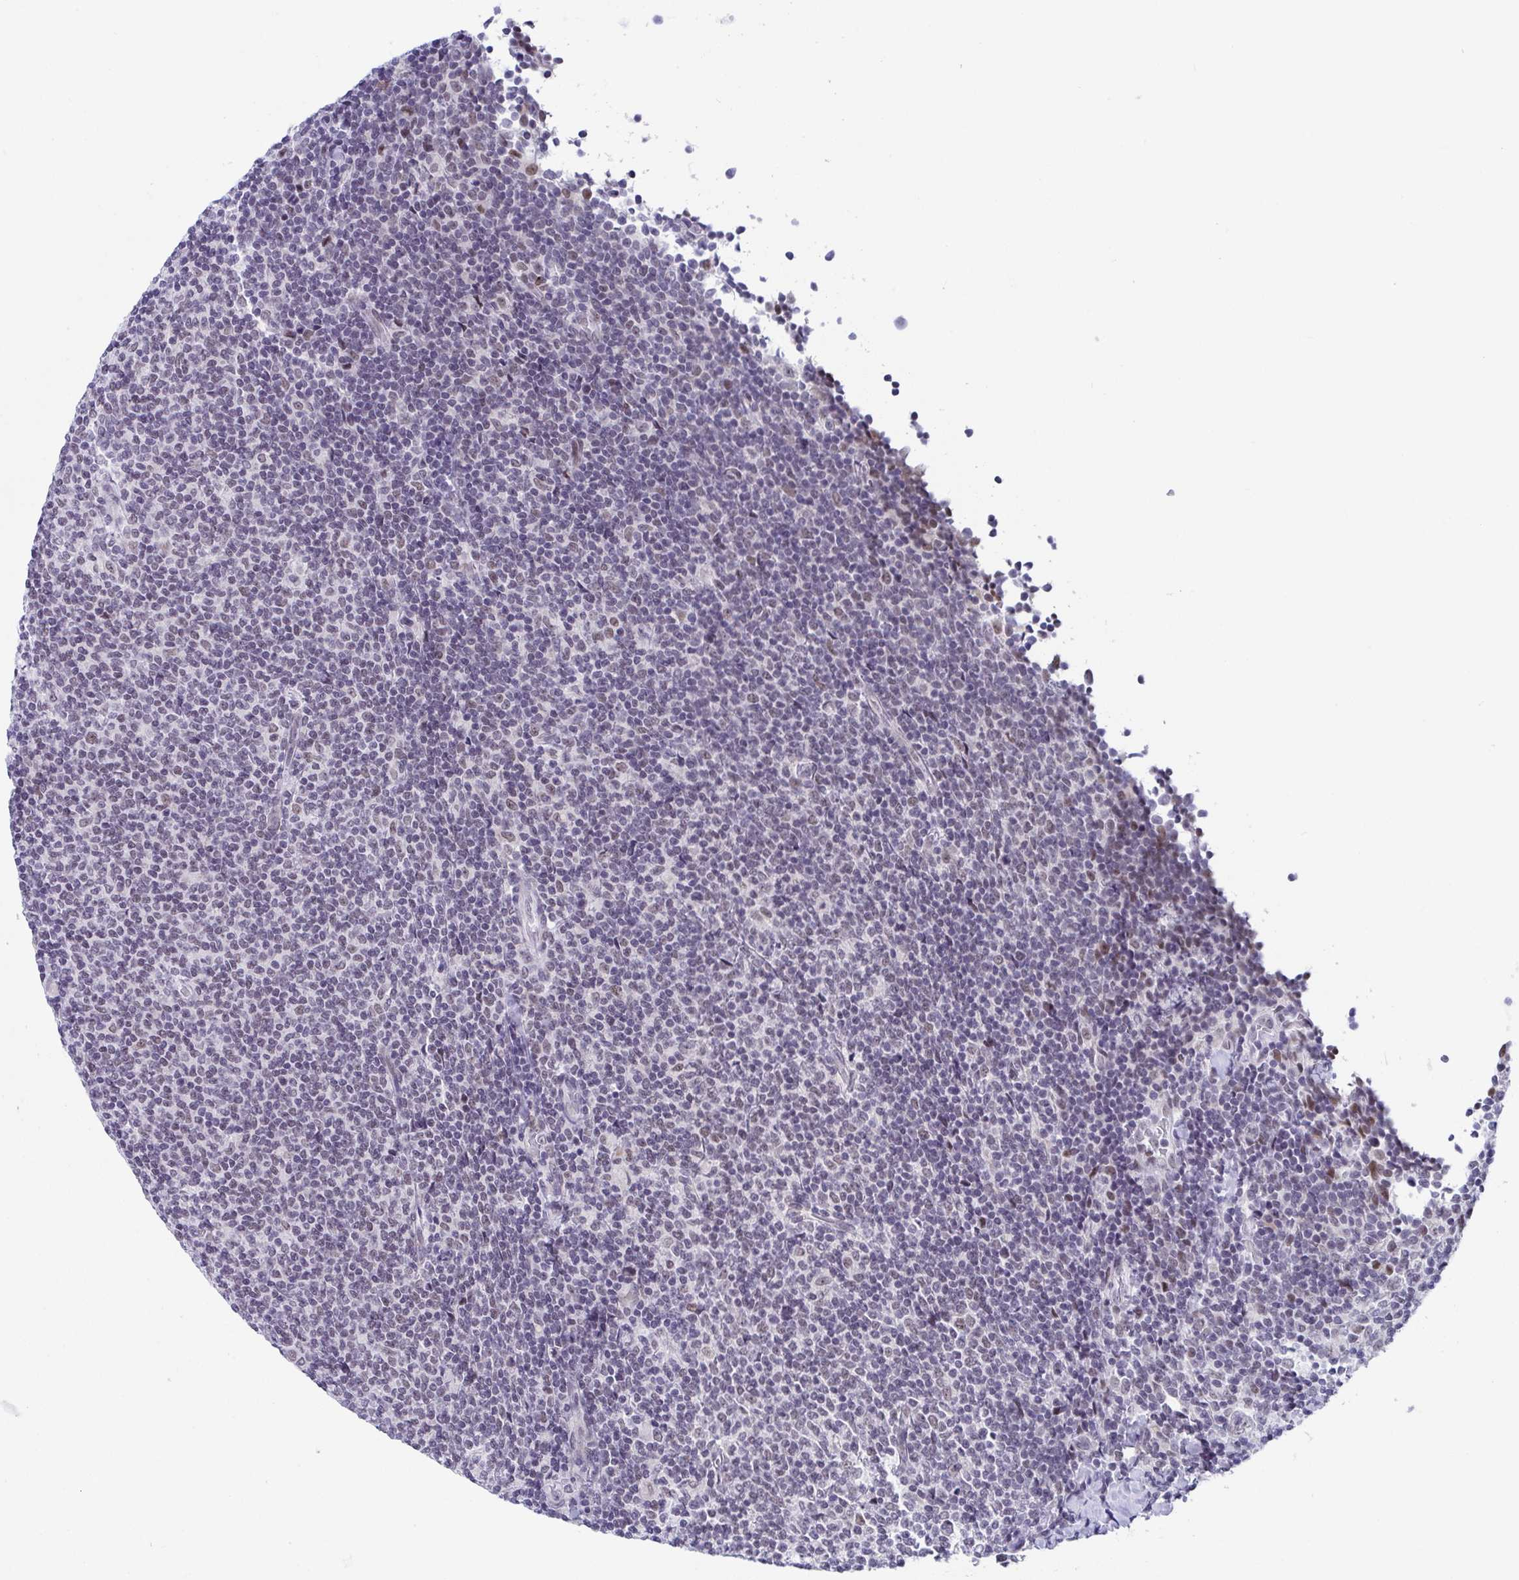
{"staining": {"intensity": "negative", "quantity": "none", "location": "none"}, "tissue": "lymphoma", "cell_type": "Tumor cells", "image_type": "cancer", "snomed": [{"axis": "morphology", "description": "Malignant lymphoma, non-Hodgkin's type, Low grade"}, {"axis": "topography", "description": "Lymph node"}], "caption": "The histopathology image demonstrates no significant positivity in tumor cells of lymphoma.", "gene": "WDR72", "patient": {"sex": "male", "age": 52}}